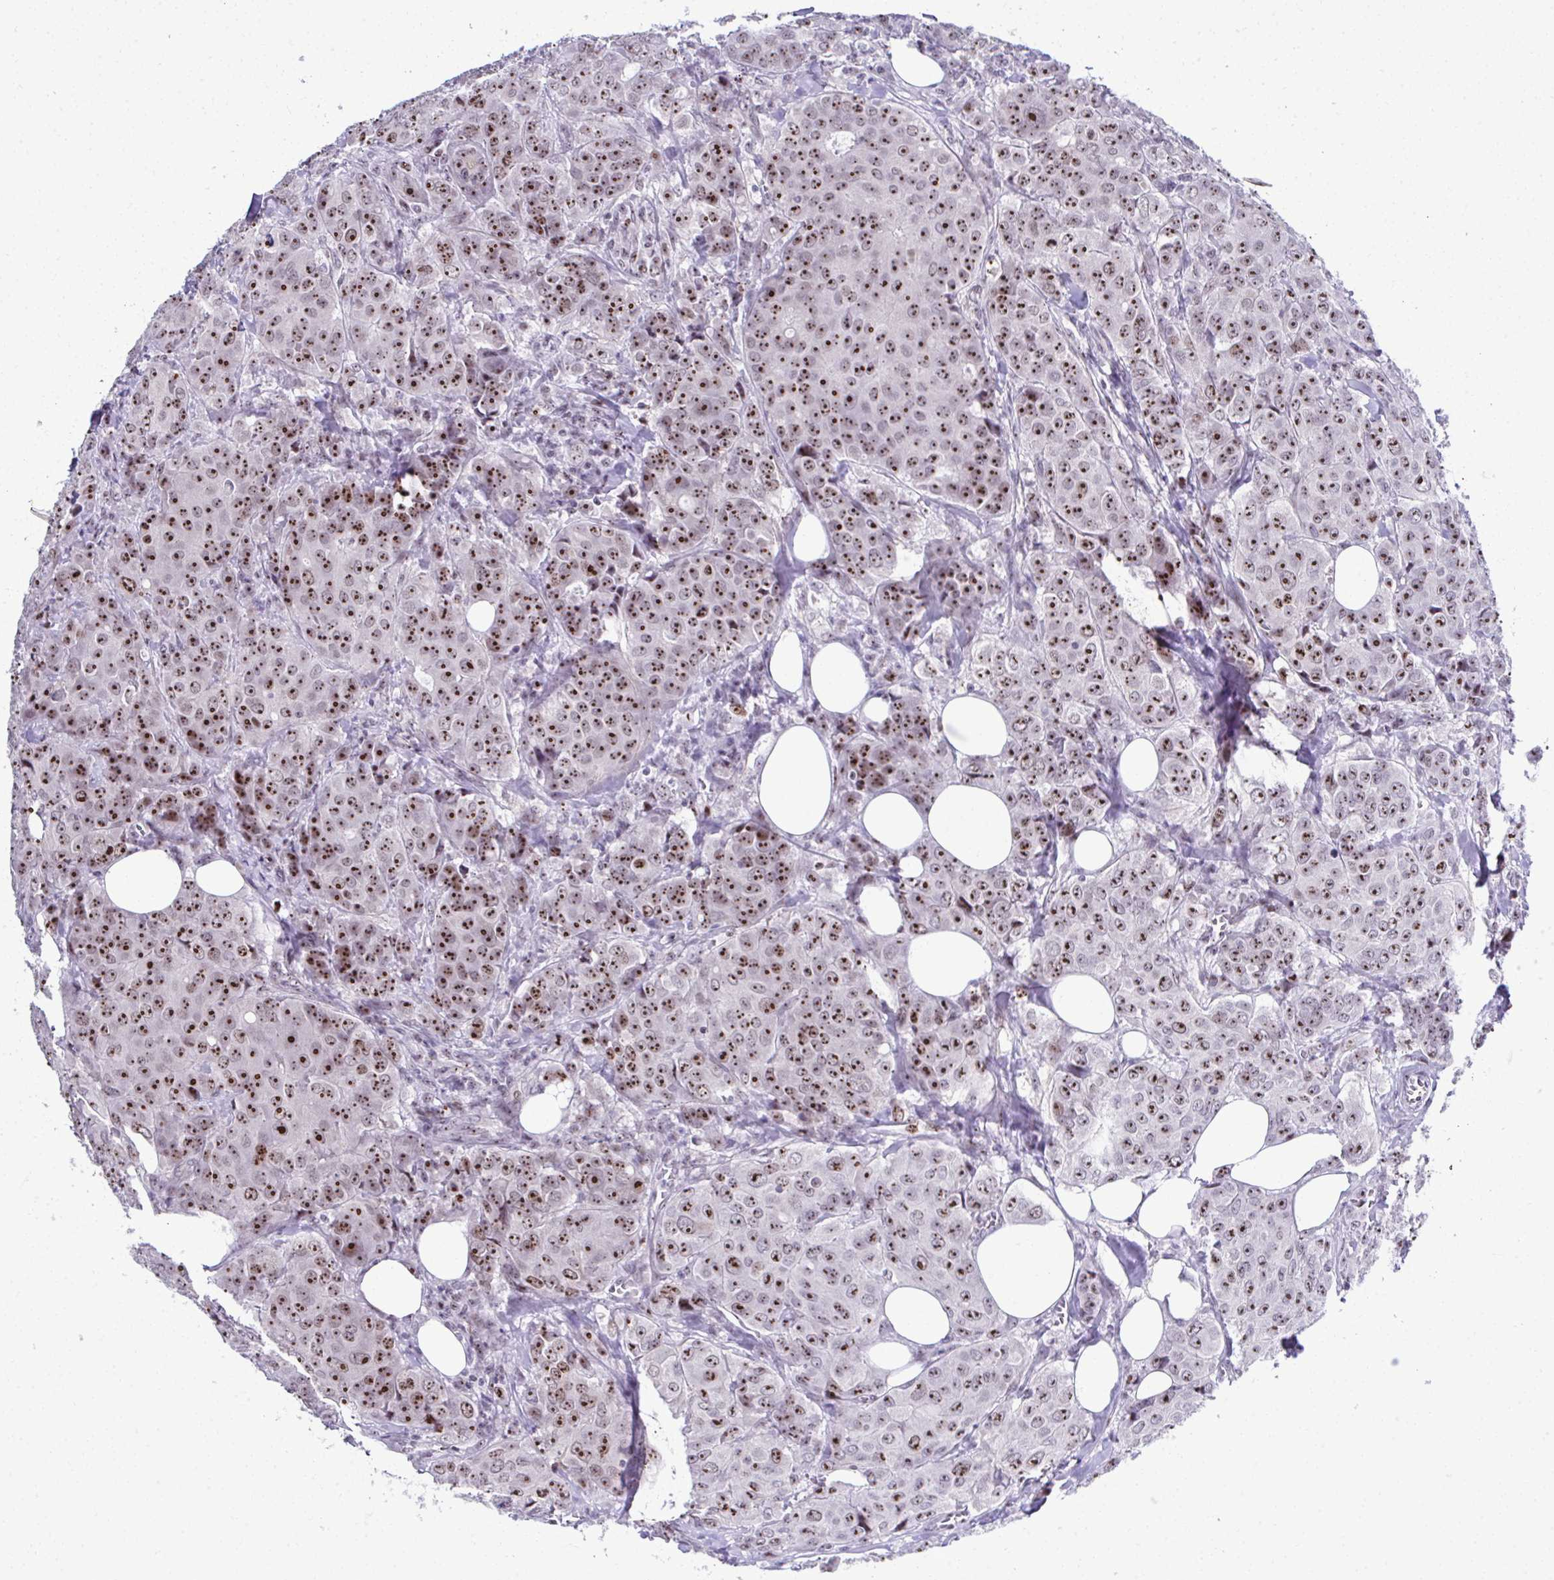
{"staining": {"intensity": "strong", "quantity": ">75%", "location": "nuclear"}, "tissue": "breast cancer", "cell_type": "Tumor cells", "image_type": "cancer", "snomed": [{"axis": "morphology", "description": "Duct carcinoma"}, {"axis": "topography", "description": "Breast"}], "caption": "Human breast cancer stained with a protein marker displays strong staining in tumor cells.", "gene": "CEP72", "patient": {"sex": "female", "age": 43}}